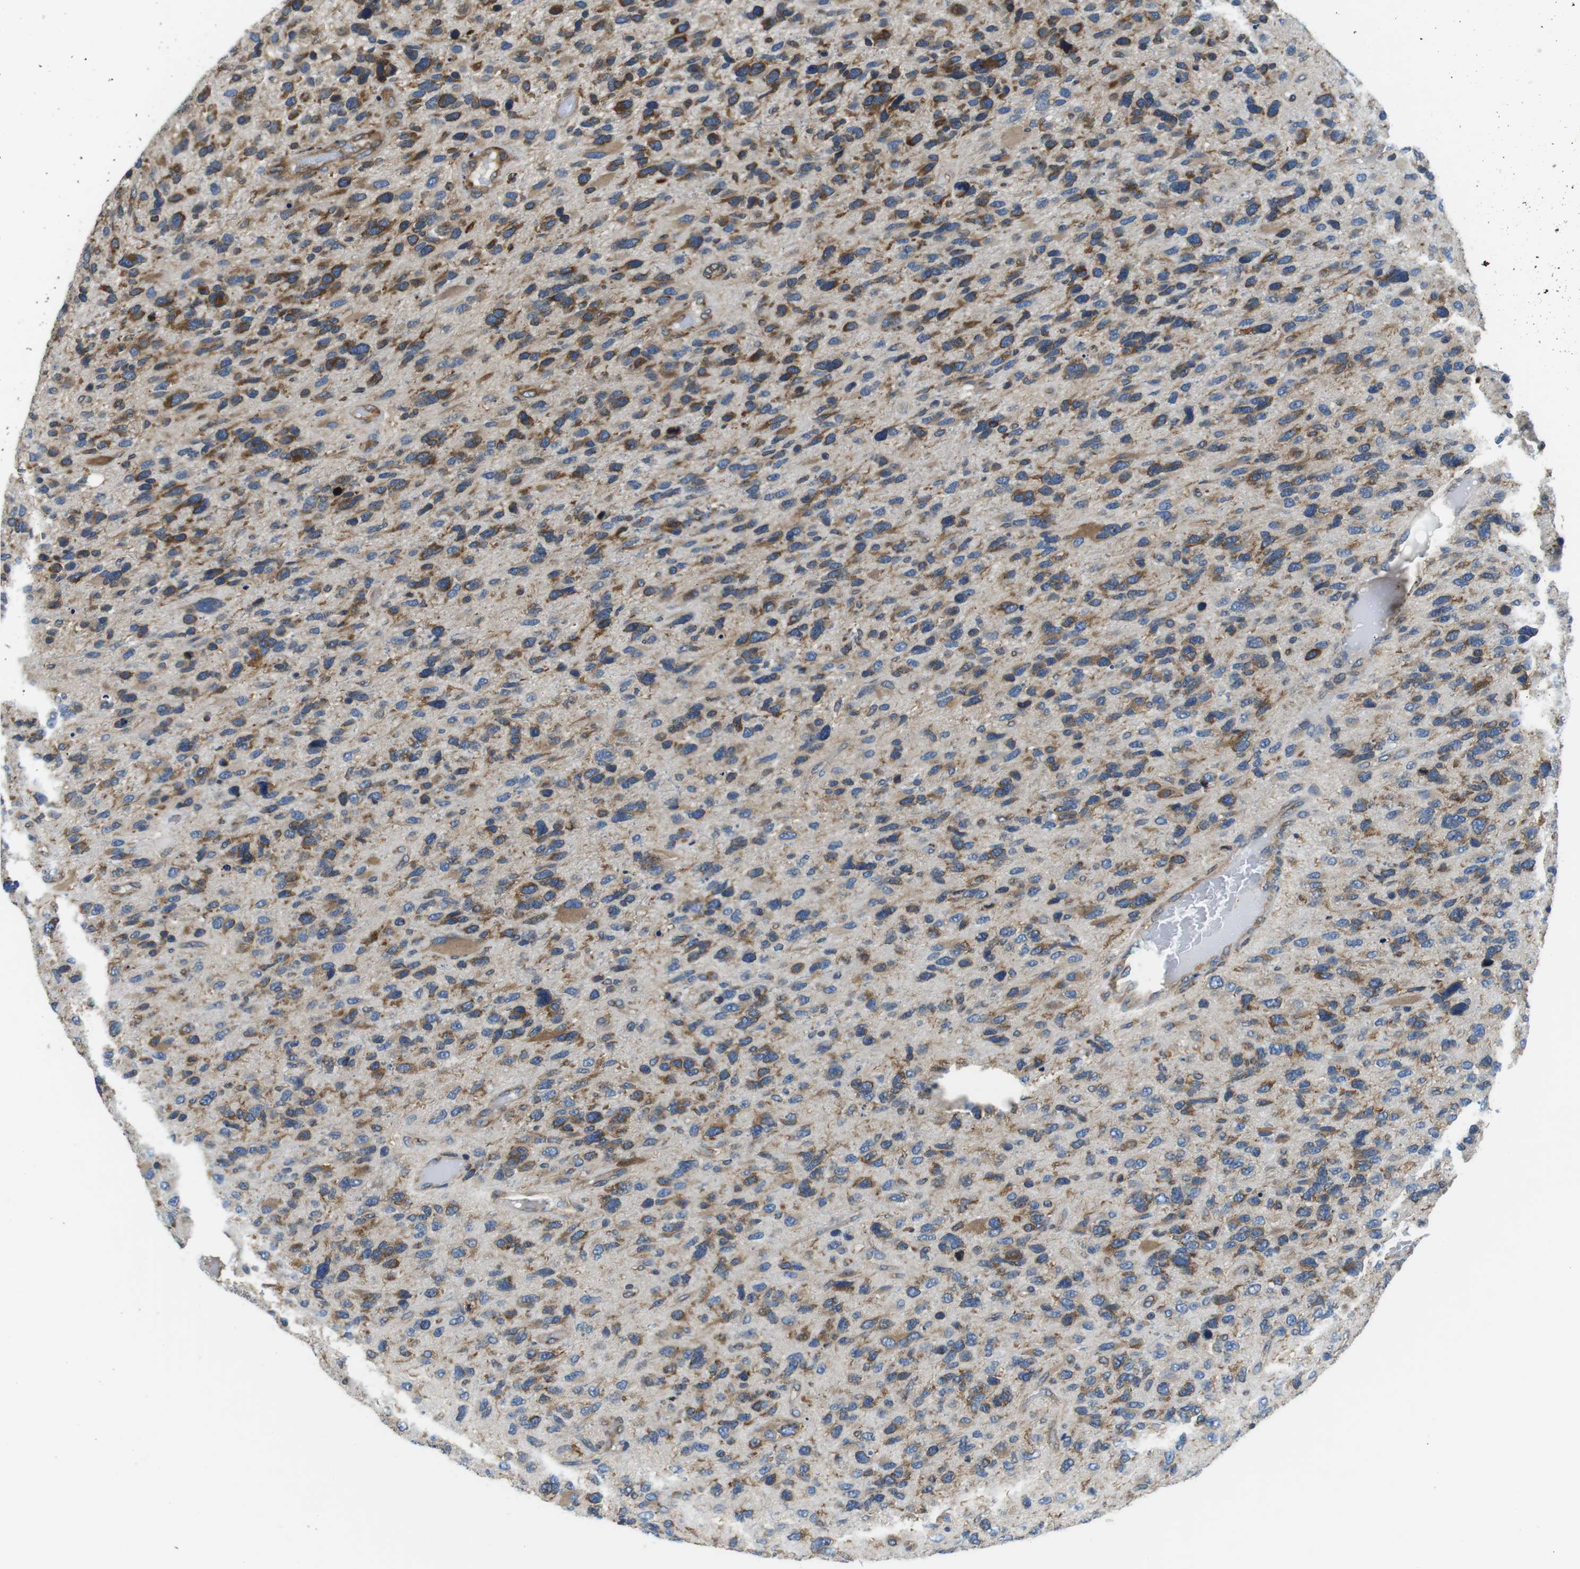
{"staining": {"intensity": "moderate", "quantity": ">75%", "location": "cytoplasmic/membranous"}, "tissue": "glioma", "cell_type": "Tumor cells", "image_type": "cancer", "snomed": [{"axis": "morphology", "description": "Glioma, malignant, High grade"}, {"axis": "topography", "description": "Brain"}], "caption": "There is medium levels of moderate cytoplasmic/membranous staining in tumor cells of glioma, as demonstrated by immunohistochemical staining (brown color).", "gene": "UGGT1", "patient": {"sex": "female", "age": 58}}